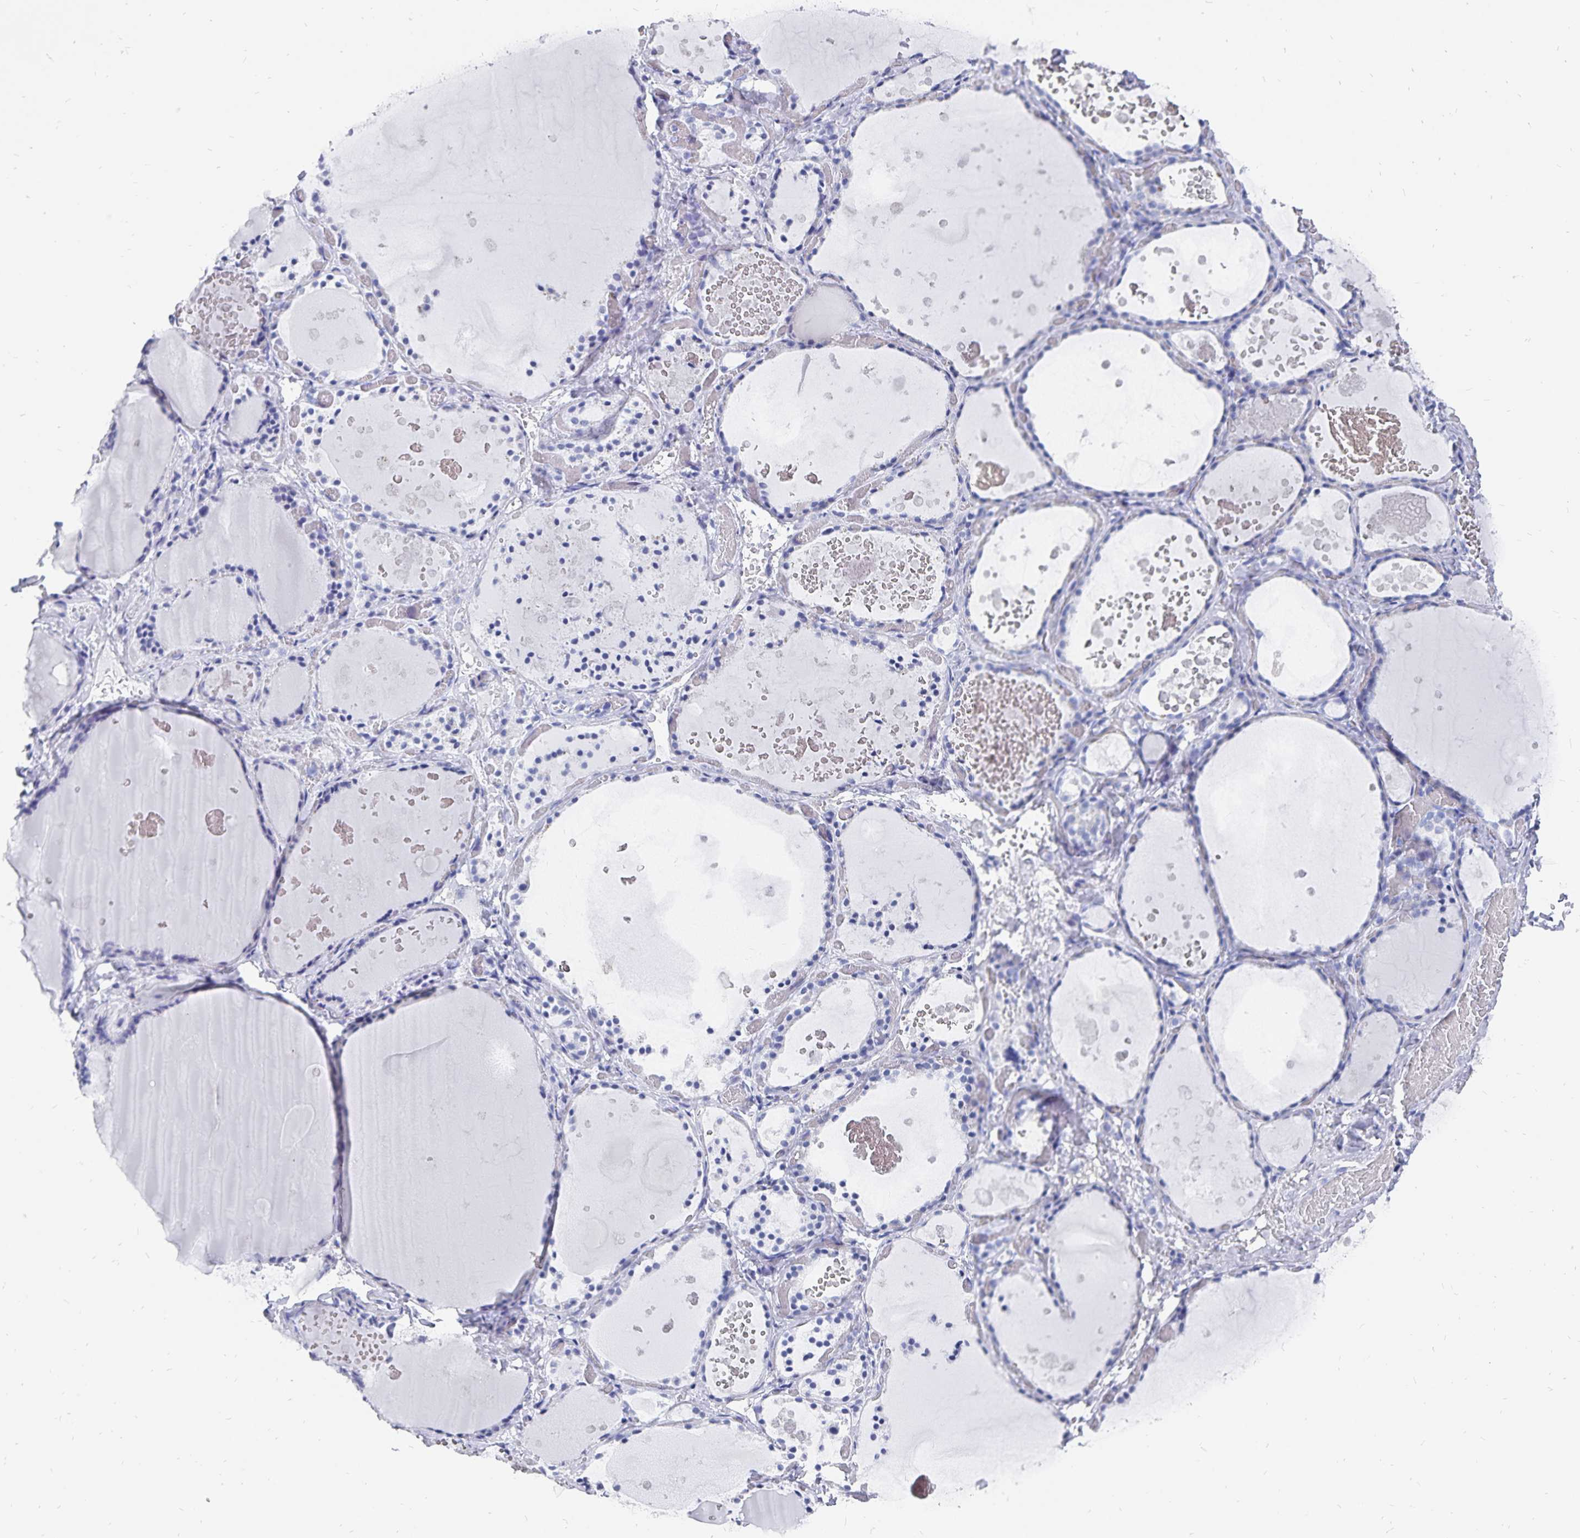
{"staining": {"intensity": "negative", "quantity": "none", "location": "none"}, "tissue": "thyroid gland", "cell_type": "Glandular cells", "image_type": "normal", "snomed": [{"axis": "morphology", "description": "Normal tissue, NOS"}, {"axis": "topography", "description": "Thyroid gland"}], "caption": "Immunohistochemistry micrograph of benign thyroid gland: human thyroid gland stained with DAB shows no significant protein staining in glandular cells.", "gene": "ADH1A", "patient": {"sex": "female", "age": 56}}